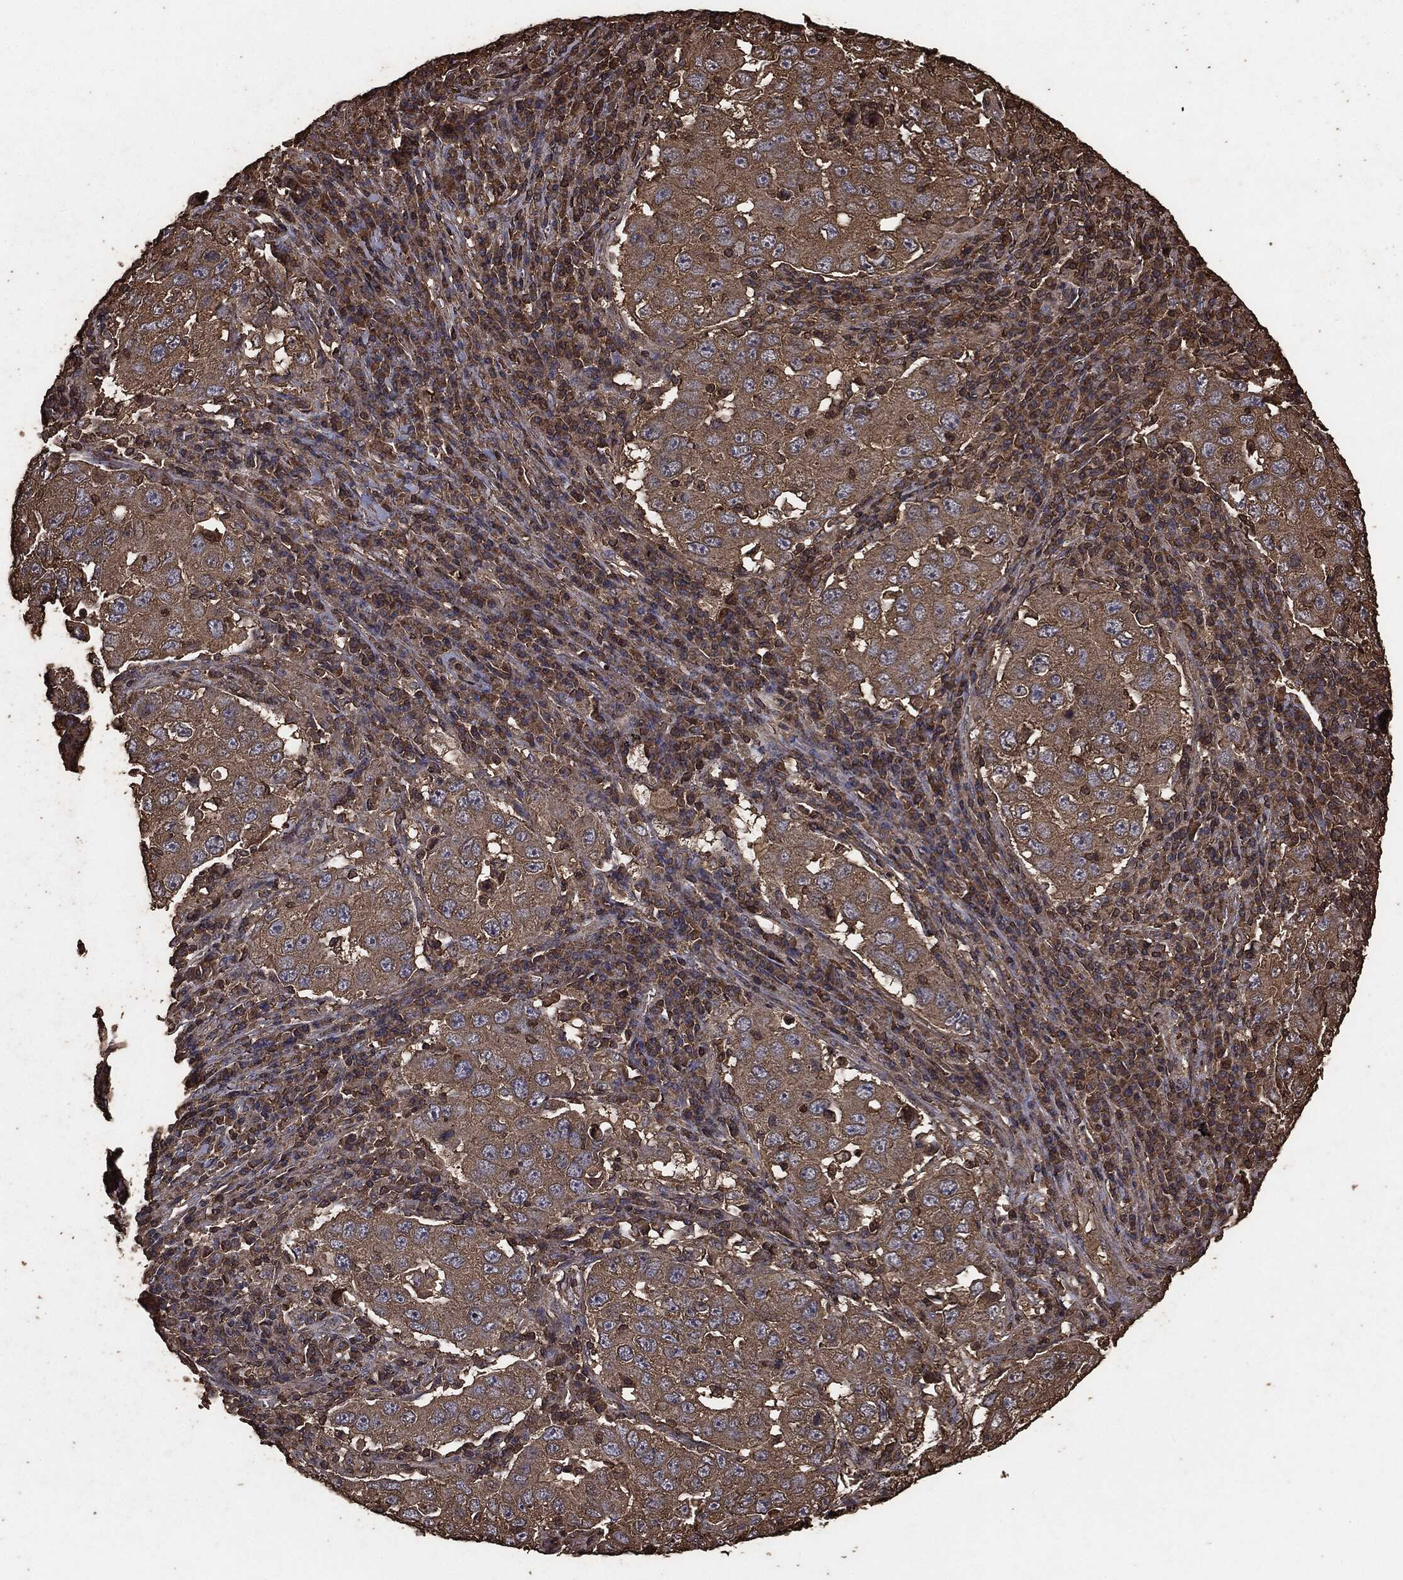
{"staining": {"intensity": "moderate", "quantity": ">75%", "location": "cytoplasmic/membranous"}, "tissue": "lung cancer", "cell_type": "Tumor cells", "image_type": "cancer", "snomed": [{"axis": "morphology", "description": "Adenocarcinoma, NOS"}, {"axis": "topography", "description": "Lung"}], "caption": "The micrograph shows staining of lung cancer, revealing moderate cytoplasmic/membranous protein positivity (brown color) within tumor cells. The protein is stained brown, and the nuclei are stained in blue (DAB (3,3'-diaminobenzidine) IHC with brightfield microscopy, high magnification).", "gene": "MTOR", "patient": {"sex": "male", "age": 73}}